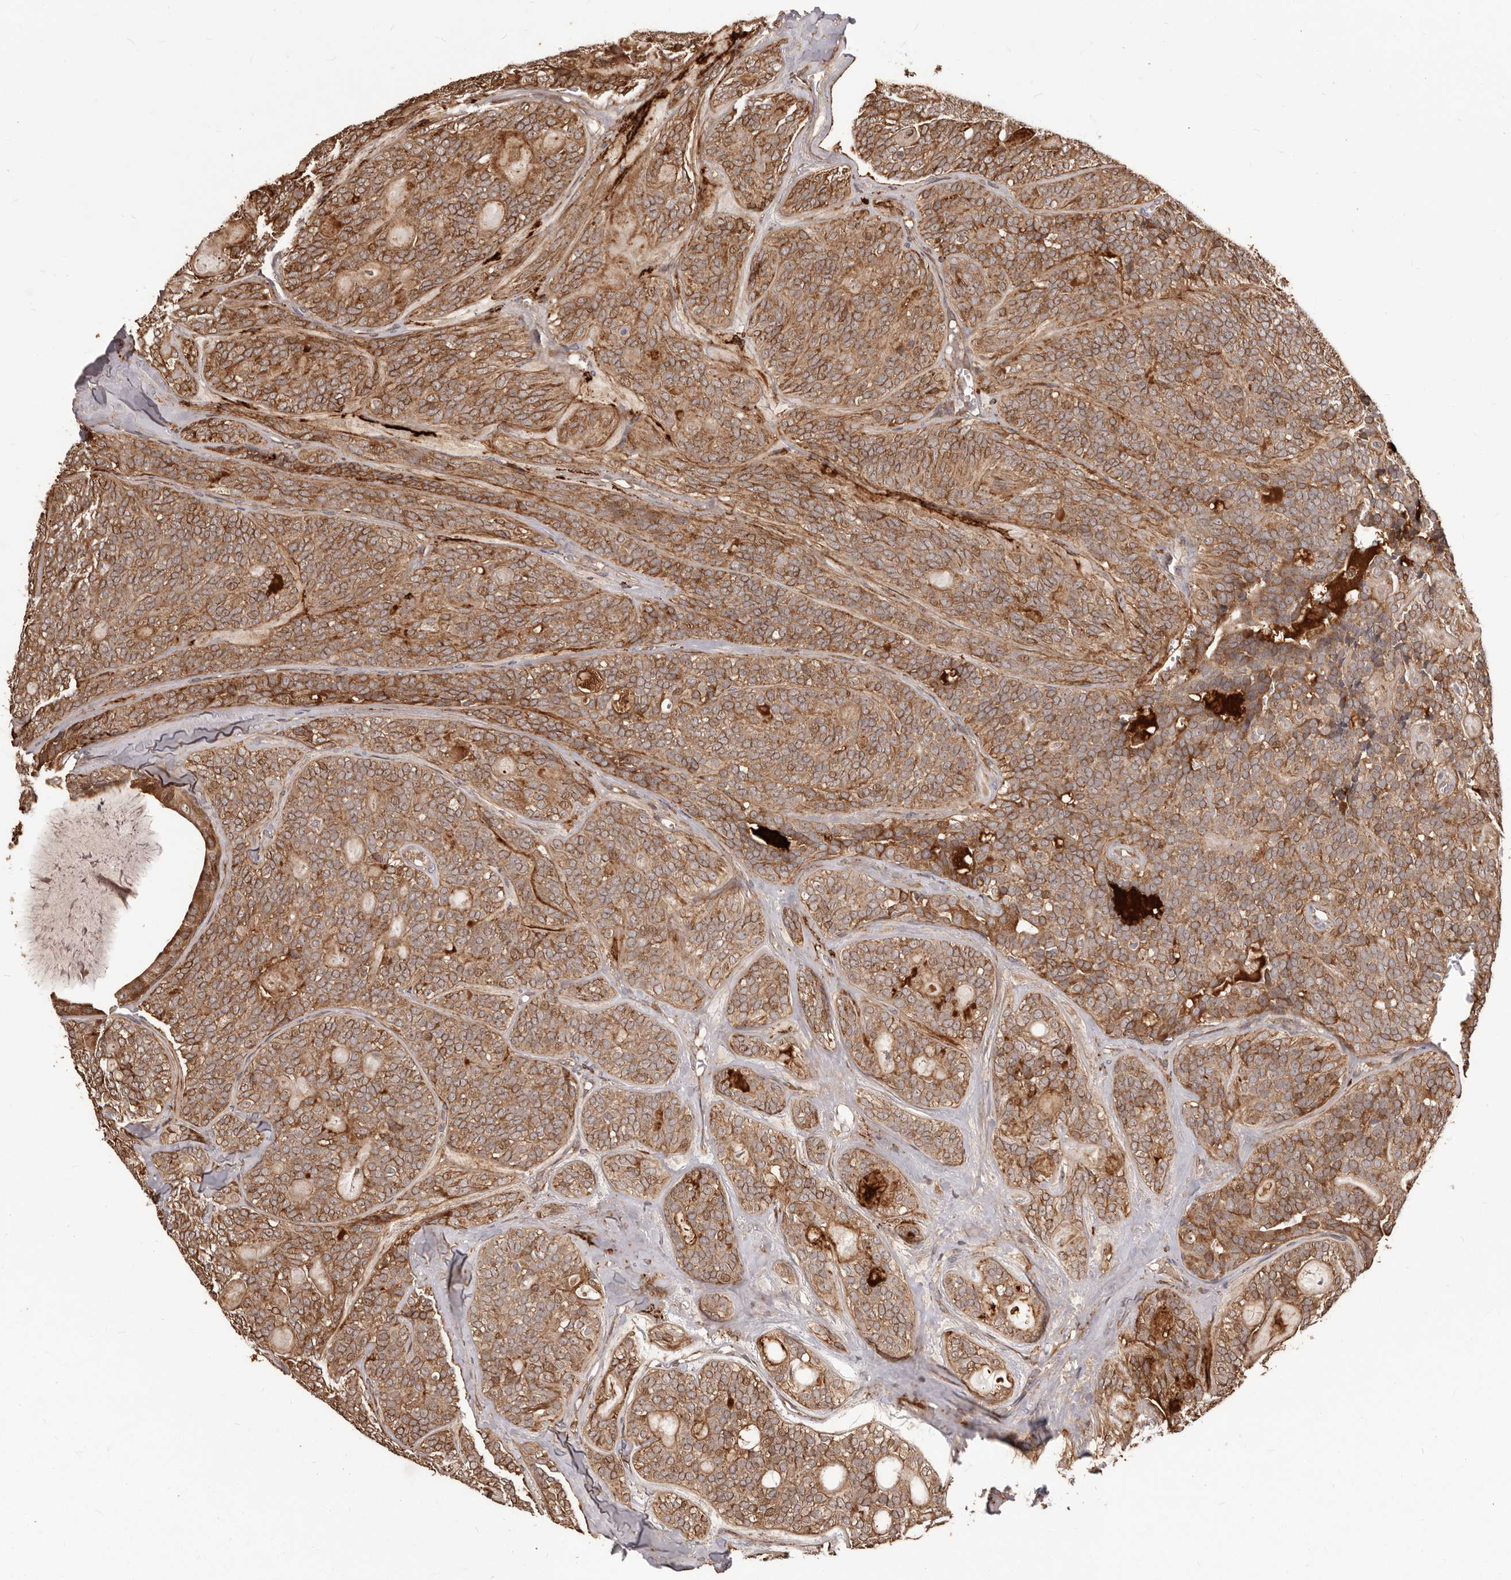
{"staining": {"intensity": "moderate", "quantity": ">75%", "location": "cytoplasmic/membranous"}, "tissue": "head and neck cancer", "cell_type": "Tumor cells", "image_type": "cancer", "snomed": [{"axis": "morphology", "description": "Adenocarcinoma, NOS"}, {"axis": "topography", "description": "Head-Neck"}], "caption": "Human head and neck adenocarcinoma stained with a brown dye displays moderate cytoplasmic/membranous positive staining in approximately >75% of tumor cells.", "gene": "MTO1", "patient": {"sex": "male", "age": 66}}